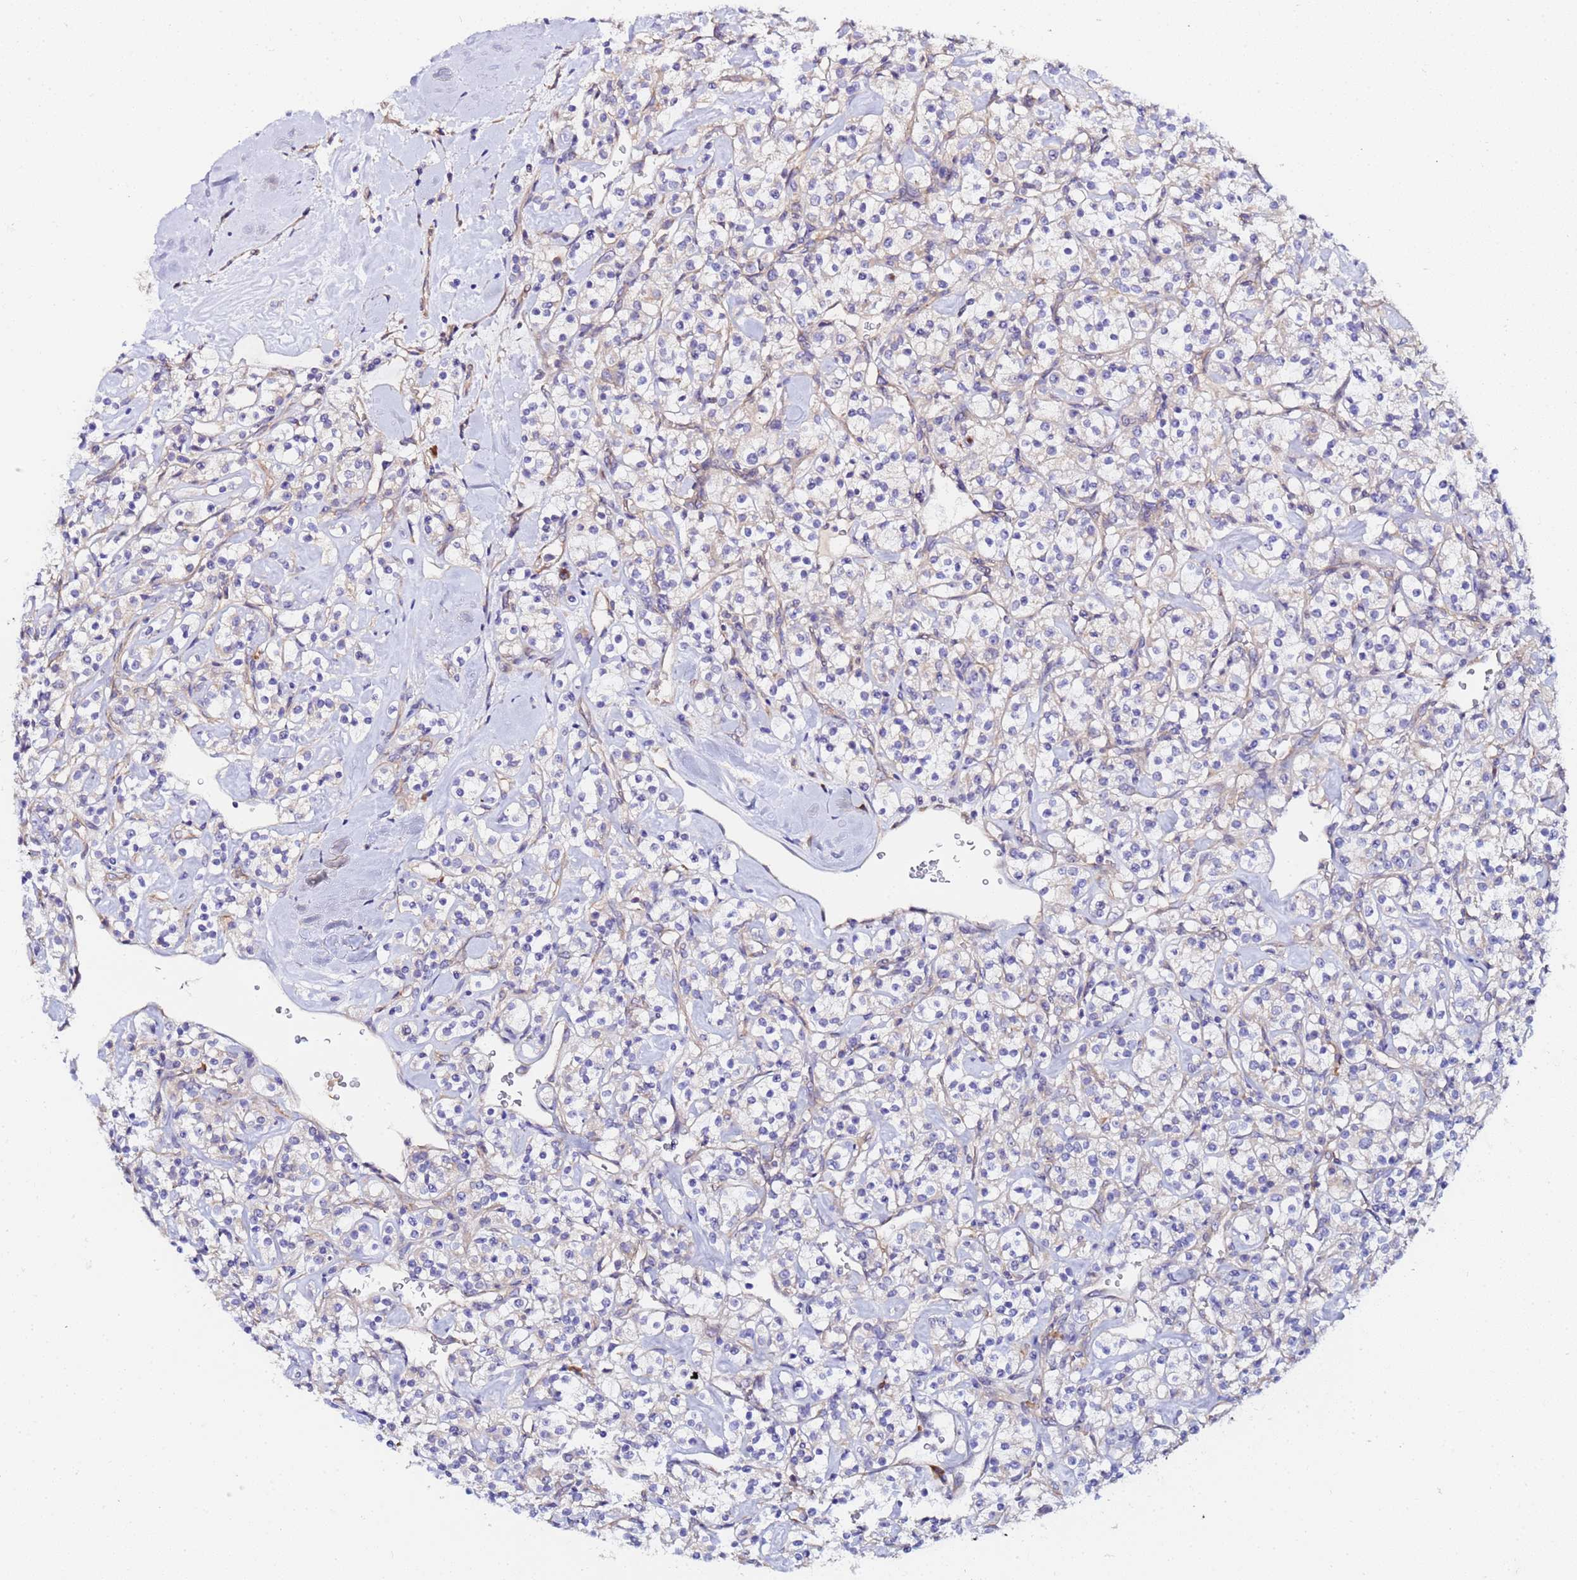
{"staining": {"intensity": "weak", "quantity": "<25%", "location": "cytoplasmic/membranous"}, "tissue": "renal cancer", "cell_type": "Tumor cells", "image_type": "cancer", "snomed": [{"axis": "morphology", "description": "Adenocarcinoma, NOS"}, {"axis": "topography", "description": "Kidney"}], "caption": "There is no significant positivity in tumor cells of renal adenocarcinoma. (DAB immunohistochemistry with hematoxylin counter stain).", "gene": "JRKL", "patient": {"sex": "male", "age": 77}}